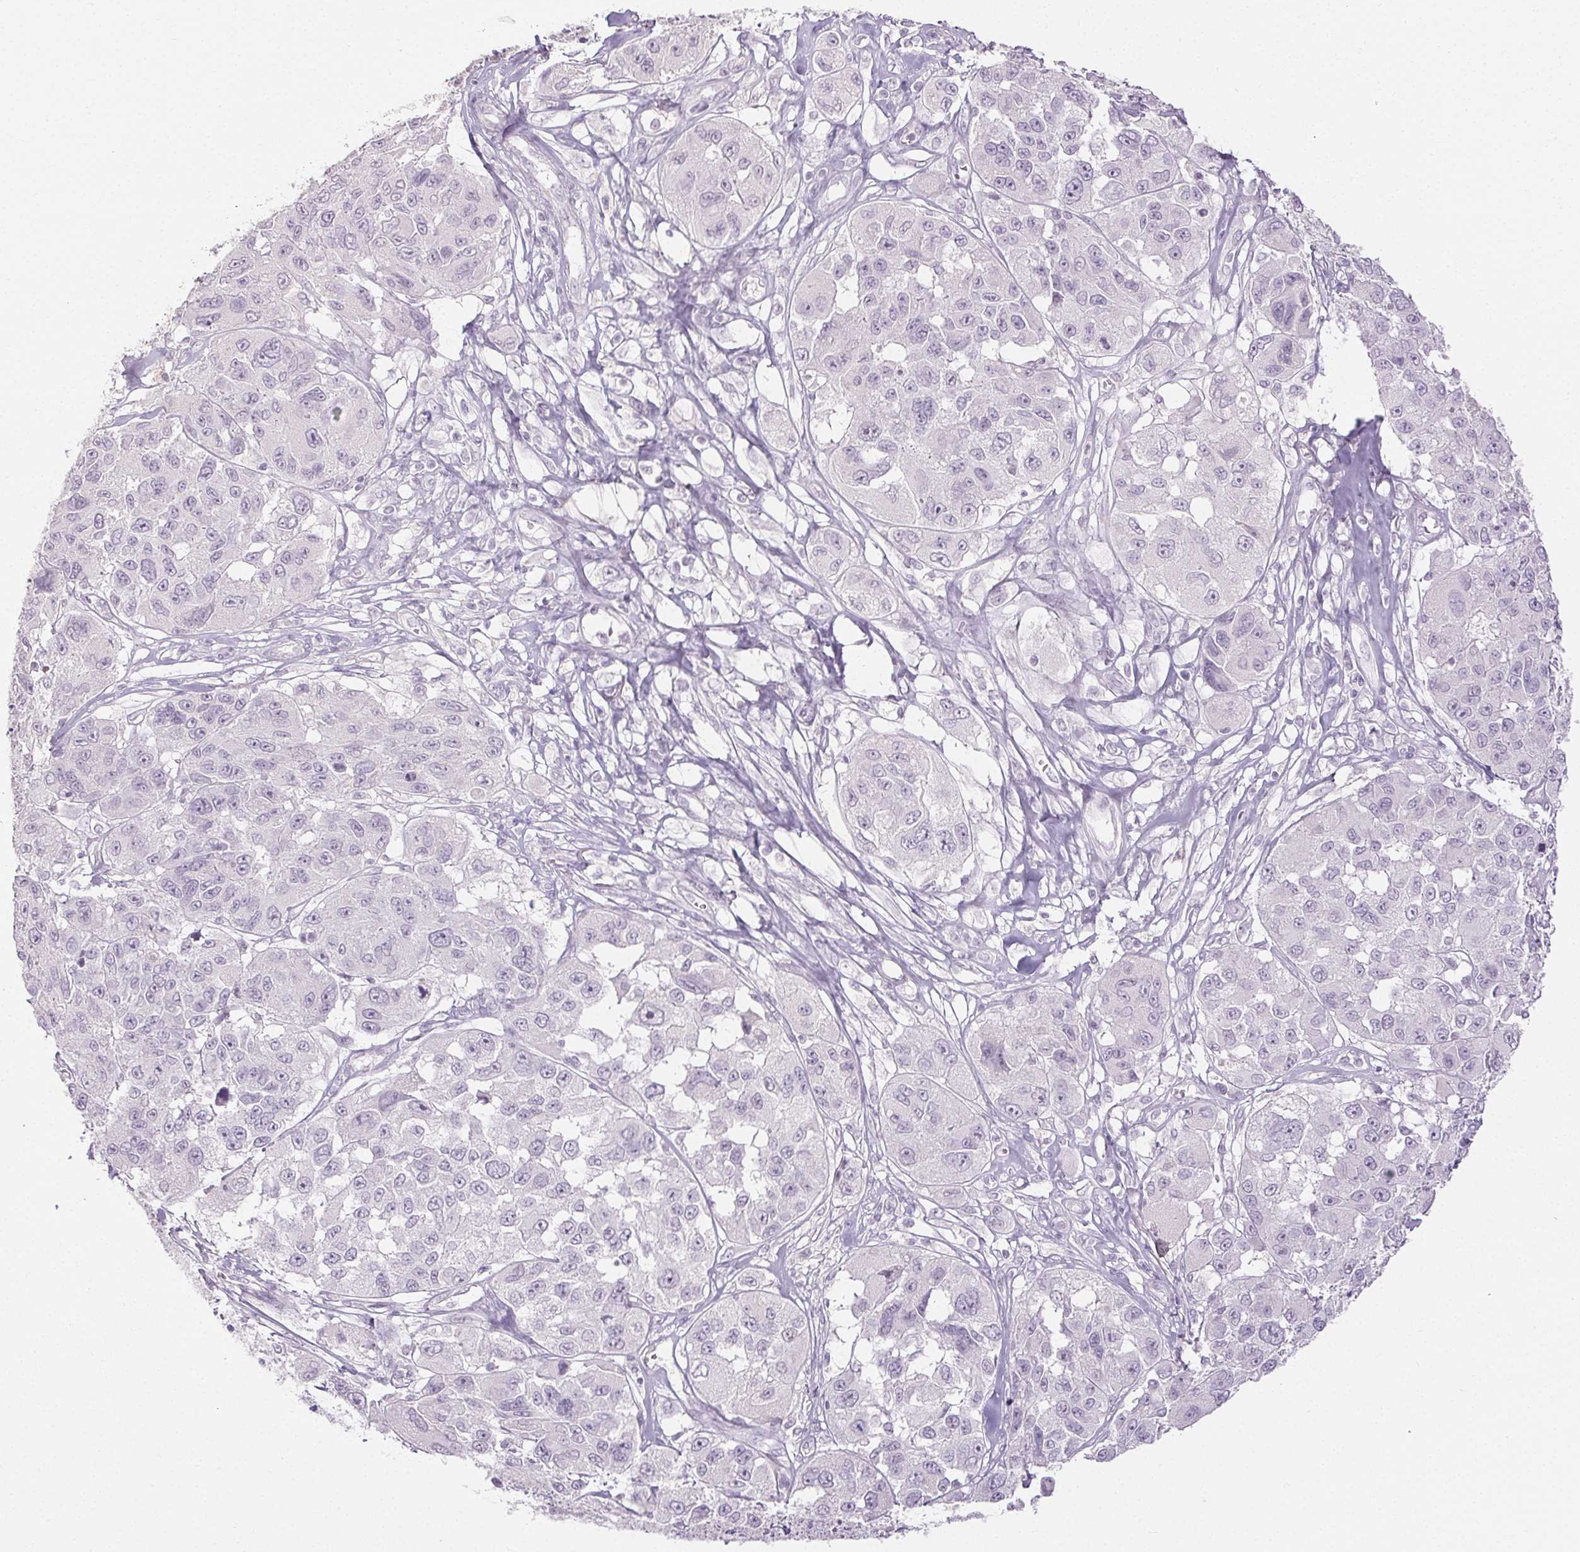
{"staining": {"intensity": "negative", "quantity": "none", "location": "none"}, "tissue": "melanoma", "cell_type": "Tumor cells", "image_type": "cancer", "snomed": [{"axis": "morphology", "description": "Malignant melanoma, NOS"}, {"axis": "topography", "description": "Skin"}], "caption": "Immunohistochemical staining of human melanoma exhibits no significant staining in tumor cells.", "gene": "PI3", "patient": {"sex": "female", "age": 66}}